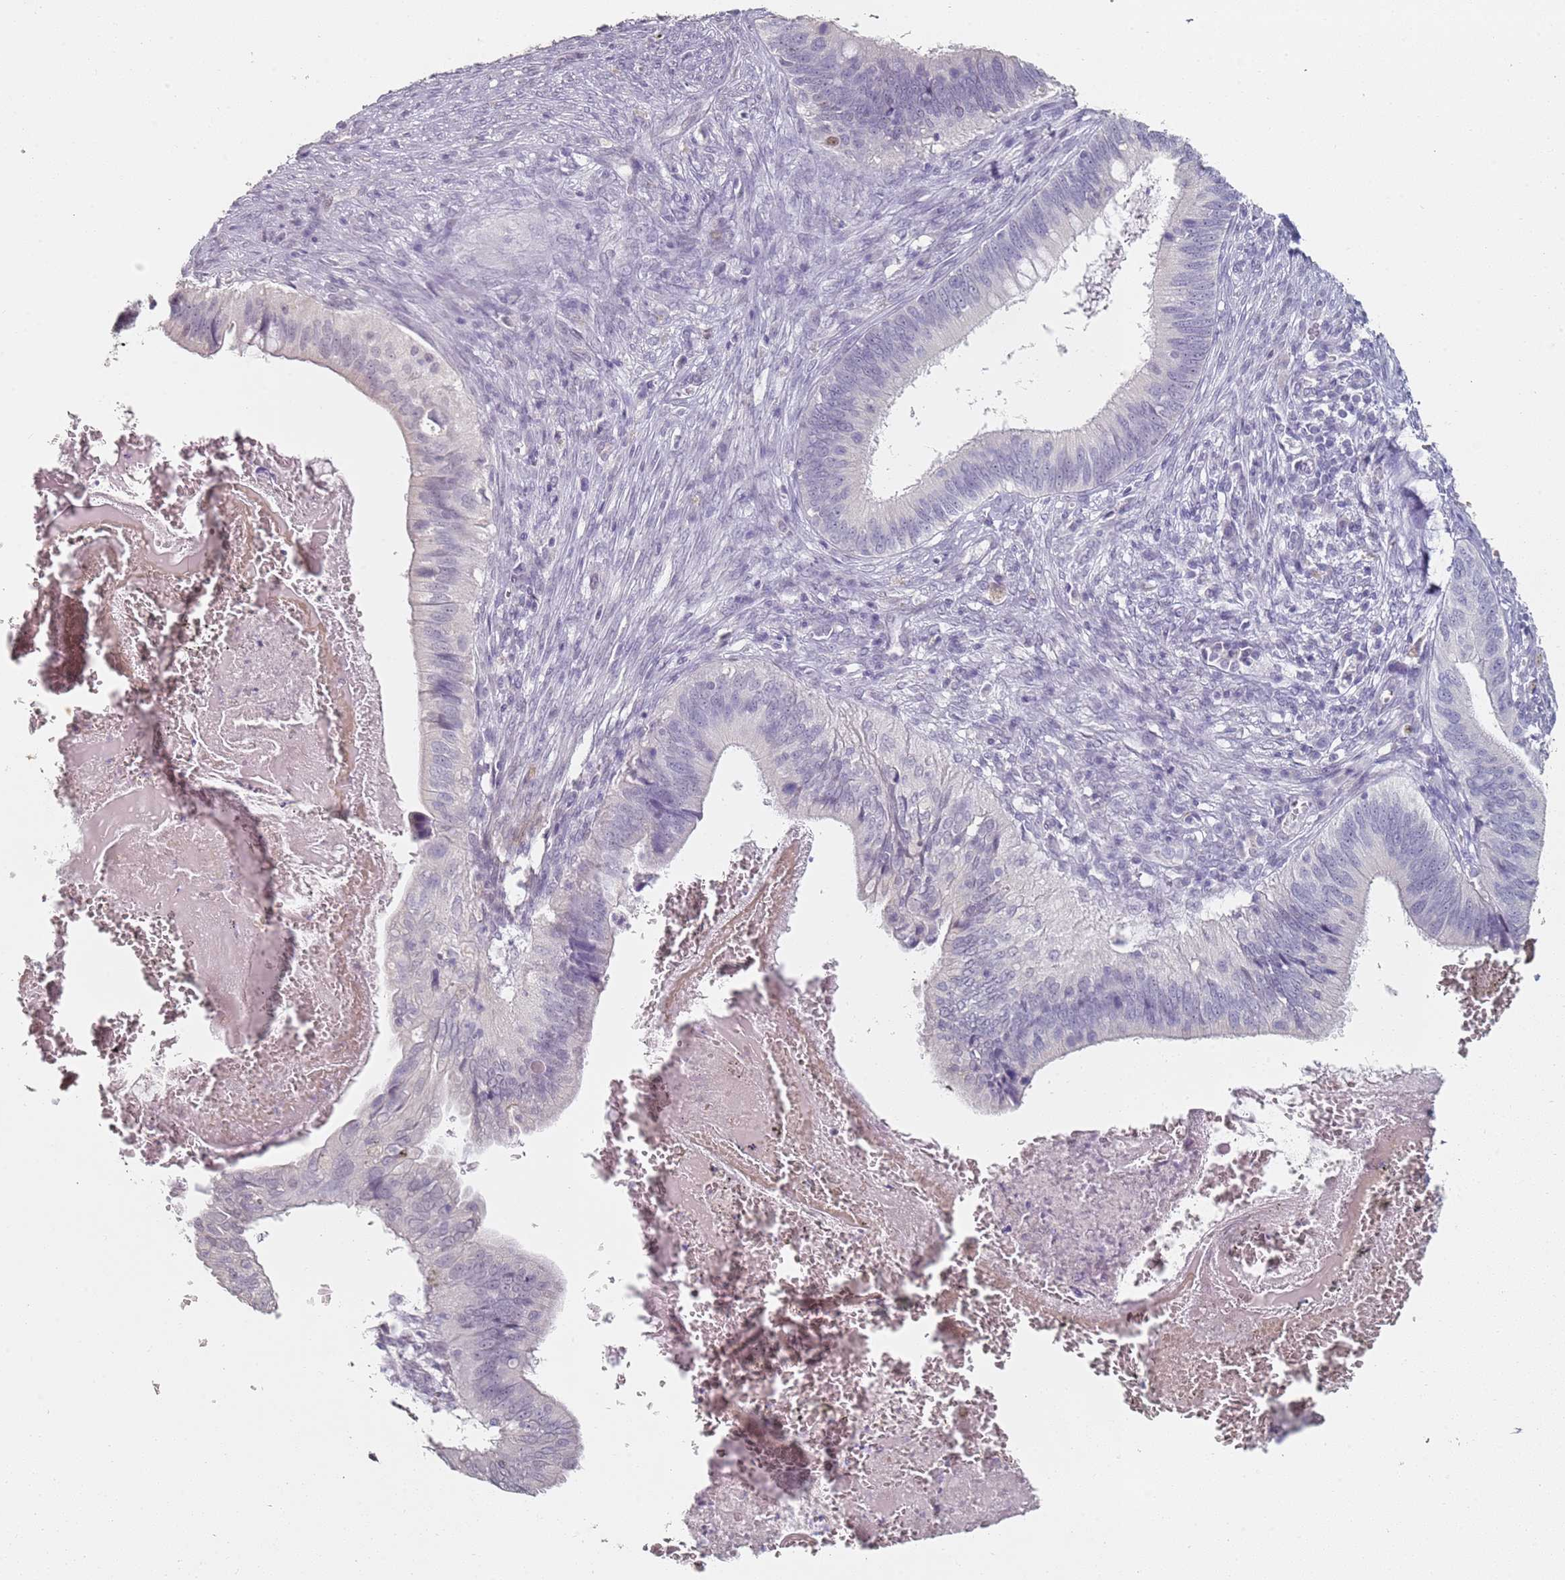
{"staining": {"intensity": "negative", "quantity": "none", "location": "none"}, "tissue": "cervical cancer", "cell_type": "Tumor cells", "image_type": "cancer", "snomed": [{"axis": "morphology", "description": "Adenocarcinoma, NOS"}, {"axis": "topography", "description": "Cervix"}], "caption": "Cervical cancer was stained to show a protein in brown. There is no significant positivity in tumor cells.", "gene": "DNAH11", "patient": {"sex": "female", "age": 42}}